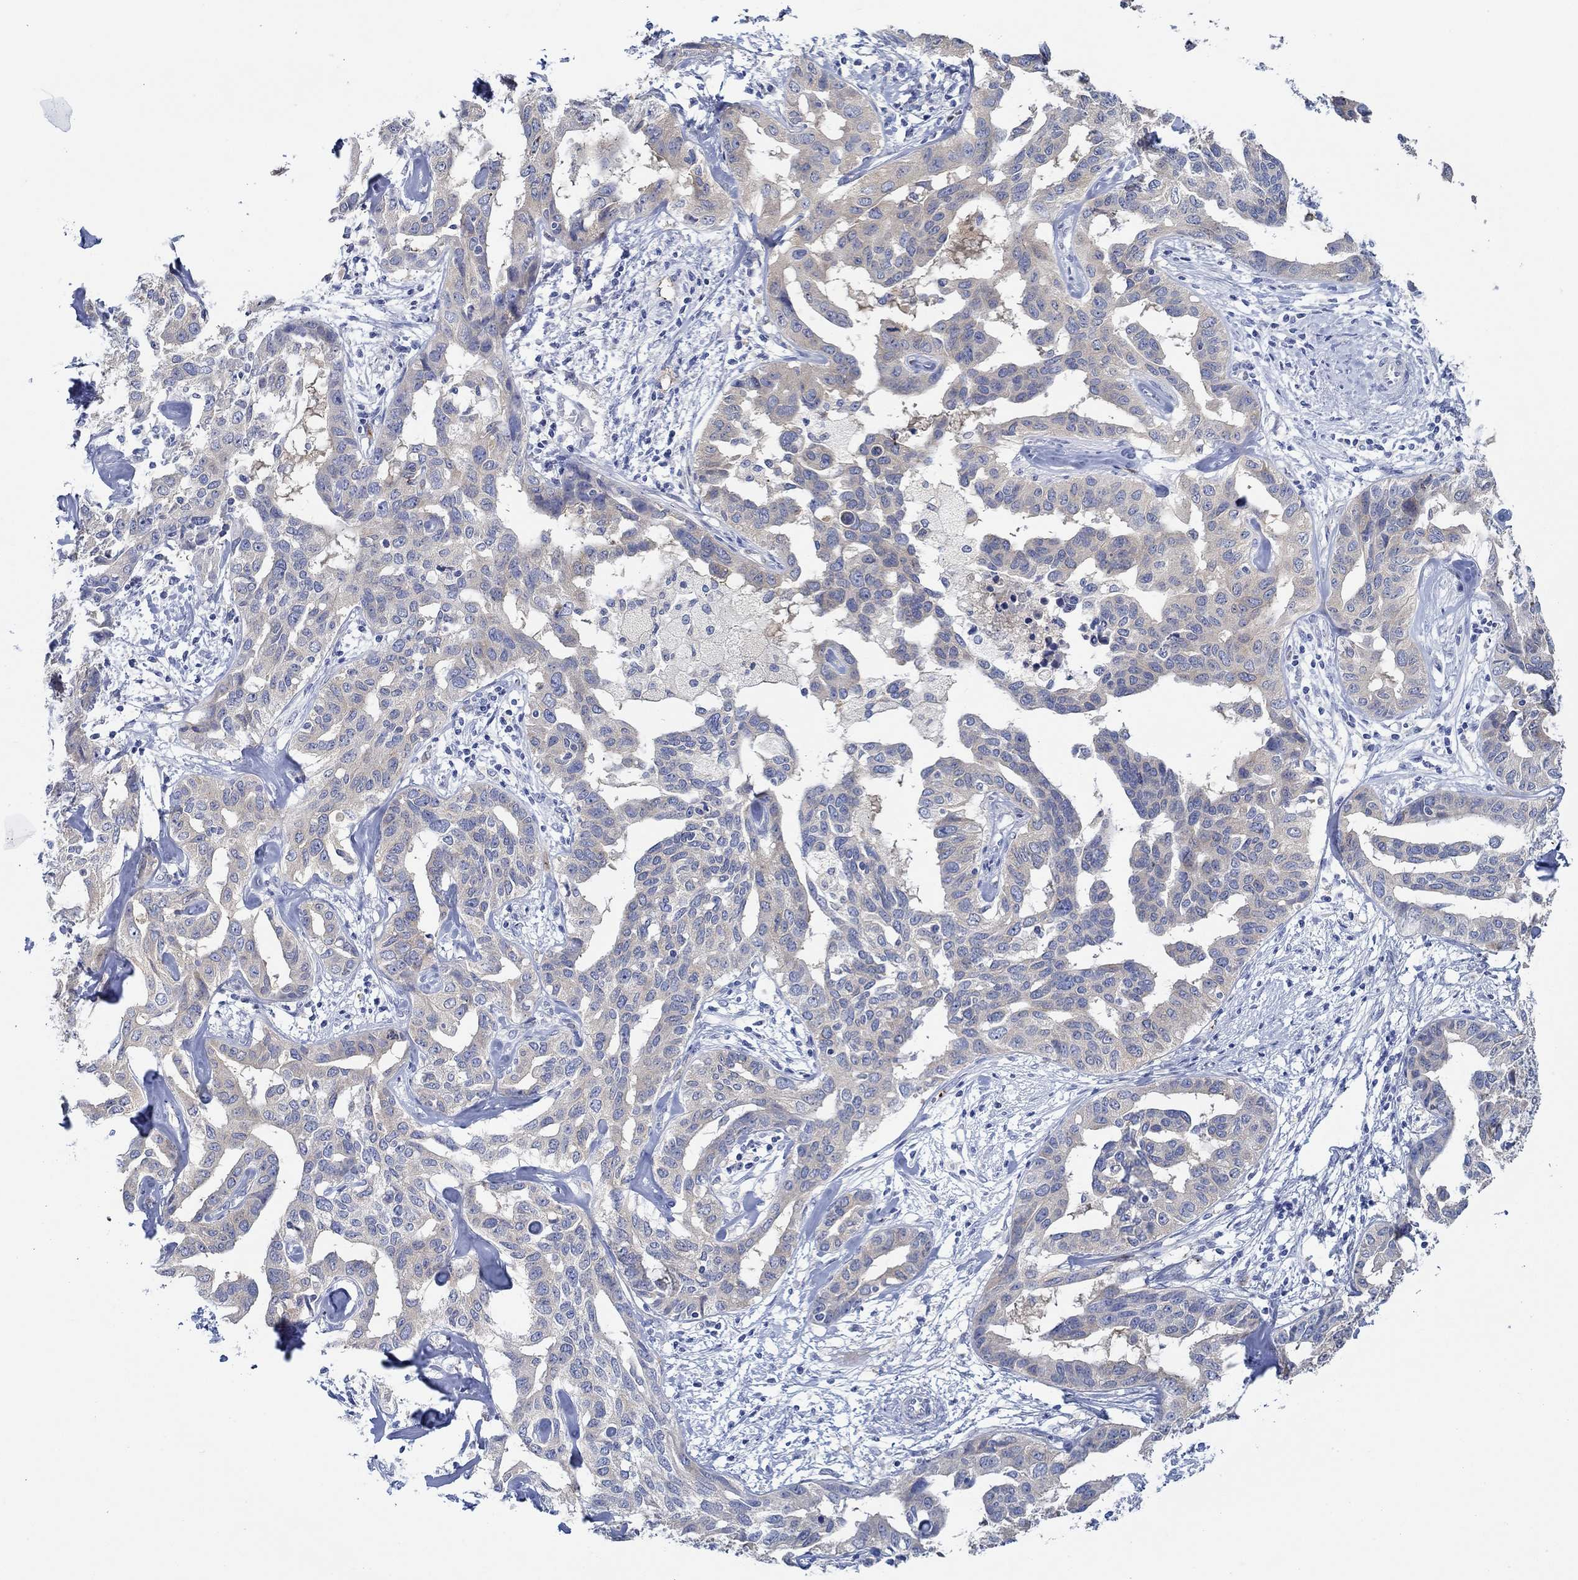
{"staining": {"intensity": "weak", "quantity": "<25%", "location": "cytoplasmic/membranous"}, "tissue": "liver cancer", "cell_type": "Tumor cells", "image_type": "cancer", "snomed": [{"axis": "morphology", "description": "Cholangiocarcinoma"}, {"axis": "topography", "description": "Liver"}], "caption": "An IHC histopathology image of cholangiocarcinoma (liver) is shown. There is no staining in tumor cells of cholangiocarcinoma (liver). (DAB immunohistochemistry (IHC), high magnification).", "gene": "SLC27A3", "patient": {"sex": "male", "age": 59}}